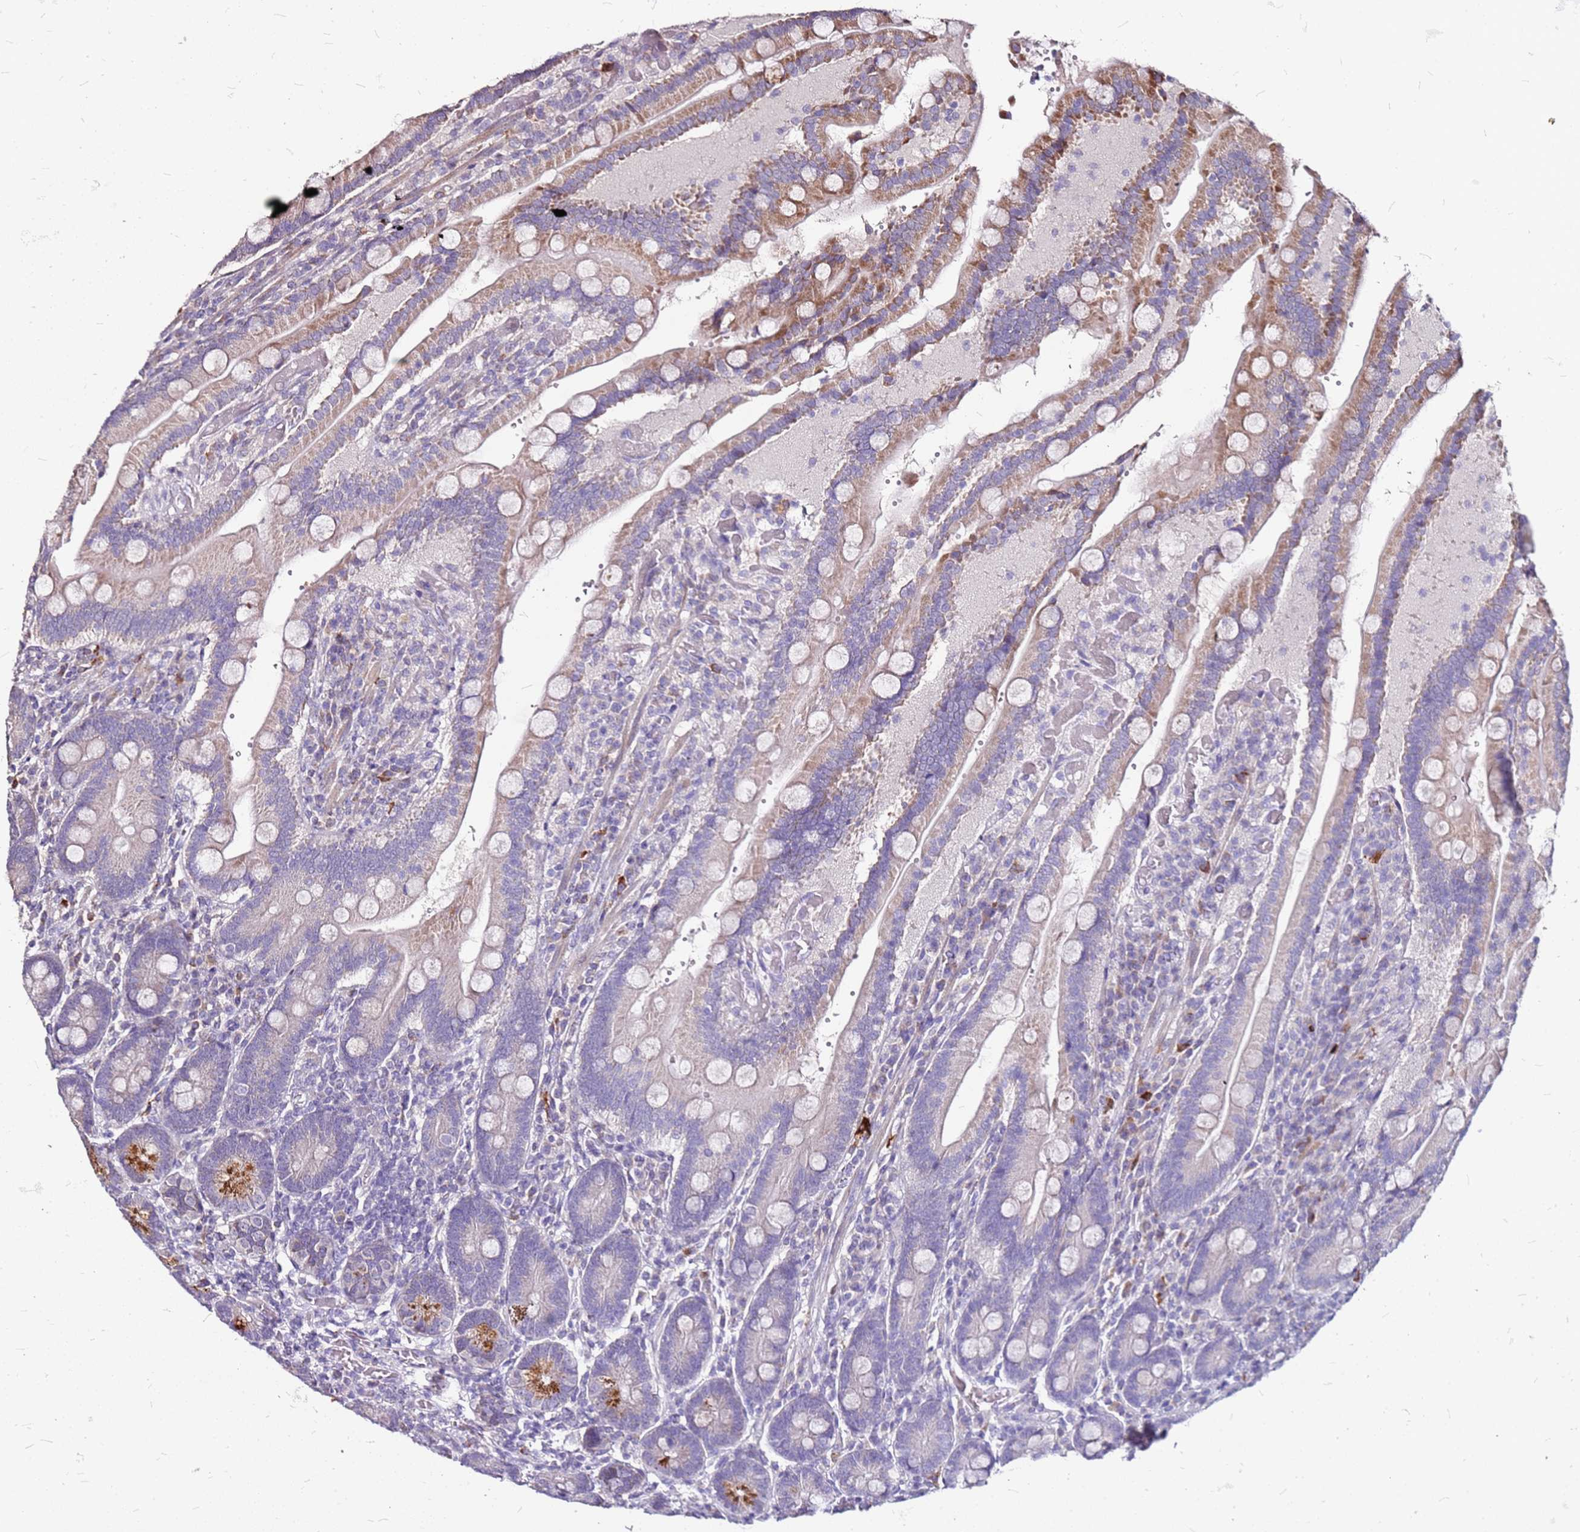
{"staining": {"intensity": "moderate", "quantity": "25%-75%", "location": "cytoplasmic/membranous"}, "tissue": "duodenum", "cell_type": "Glandular cells", "image_type": "normal", "snomed": [{"axis": "morphology", "description": "Normal tissue, NOS"}, {"axis": "topography", "description": "Duodenum"}], "caption": "High-power microscopy captured an immunohistochemistry photomicrograph of benign duodenum, revealing moderate cytoplasmic/membranous staining in approximately 25%-75% of glandular cells. (DAB IHC, brown staining for protein, blue staining for nuclei).", "gene": "DCDC2C", "patient": {"sex": "female", "age": 62}}